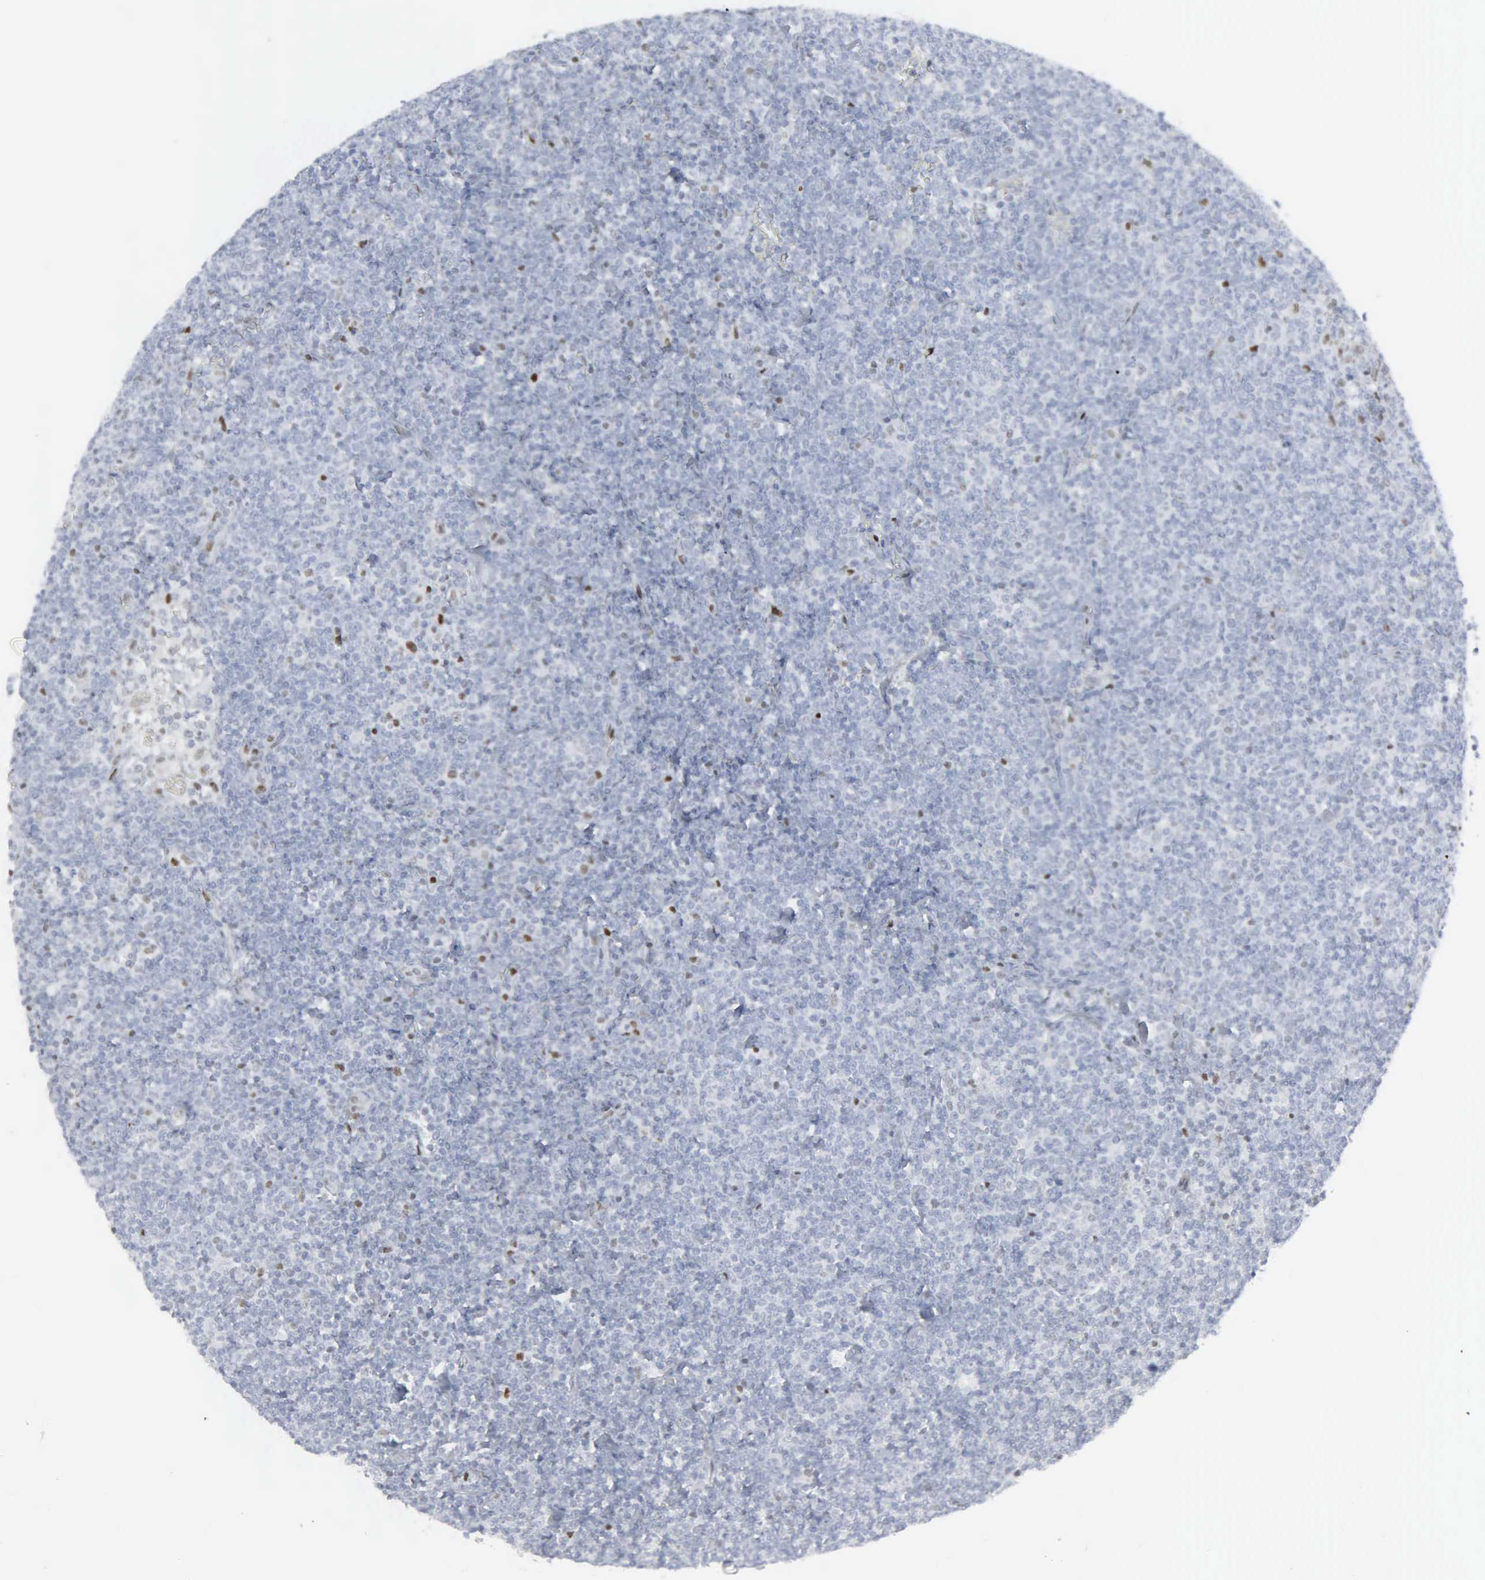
{"staining": {"intensity": "negative", "quantity": "none", "location": "none"}, "tissue": "lymphoma", "cell_type": "Tumor cells", "image_type": "cancer", "snomed": [{"axis": "morphology", "description": "Malignant lymphoma, non-Hodgkin's type, Low grade"}, {"axis": "topography", "description": "Lymph node"}], "caption": "DAB (3,3'-diaminobenzidine) immunohistochemical staining of lymphoma reveals no significant expression in tumor cells.", "gene": "CCND3", "patient": {"sex": "male", "age": 65}}